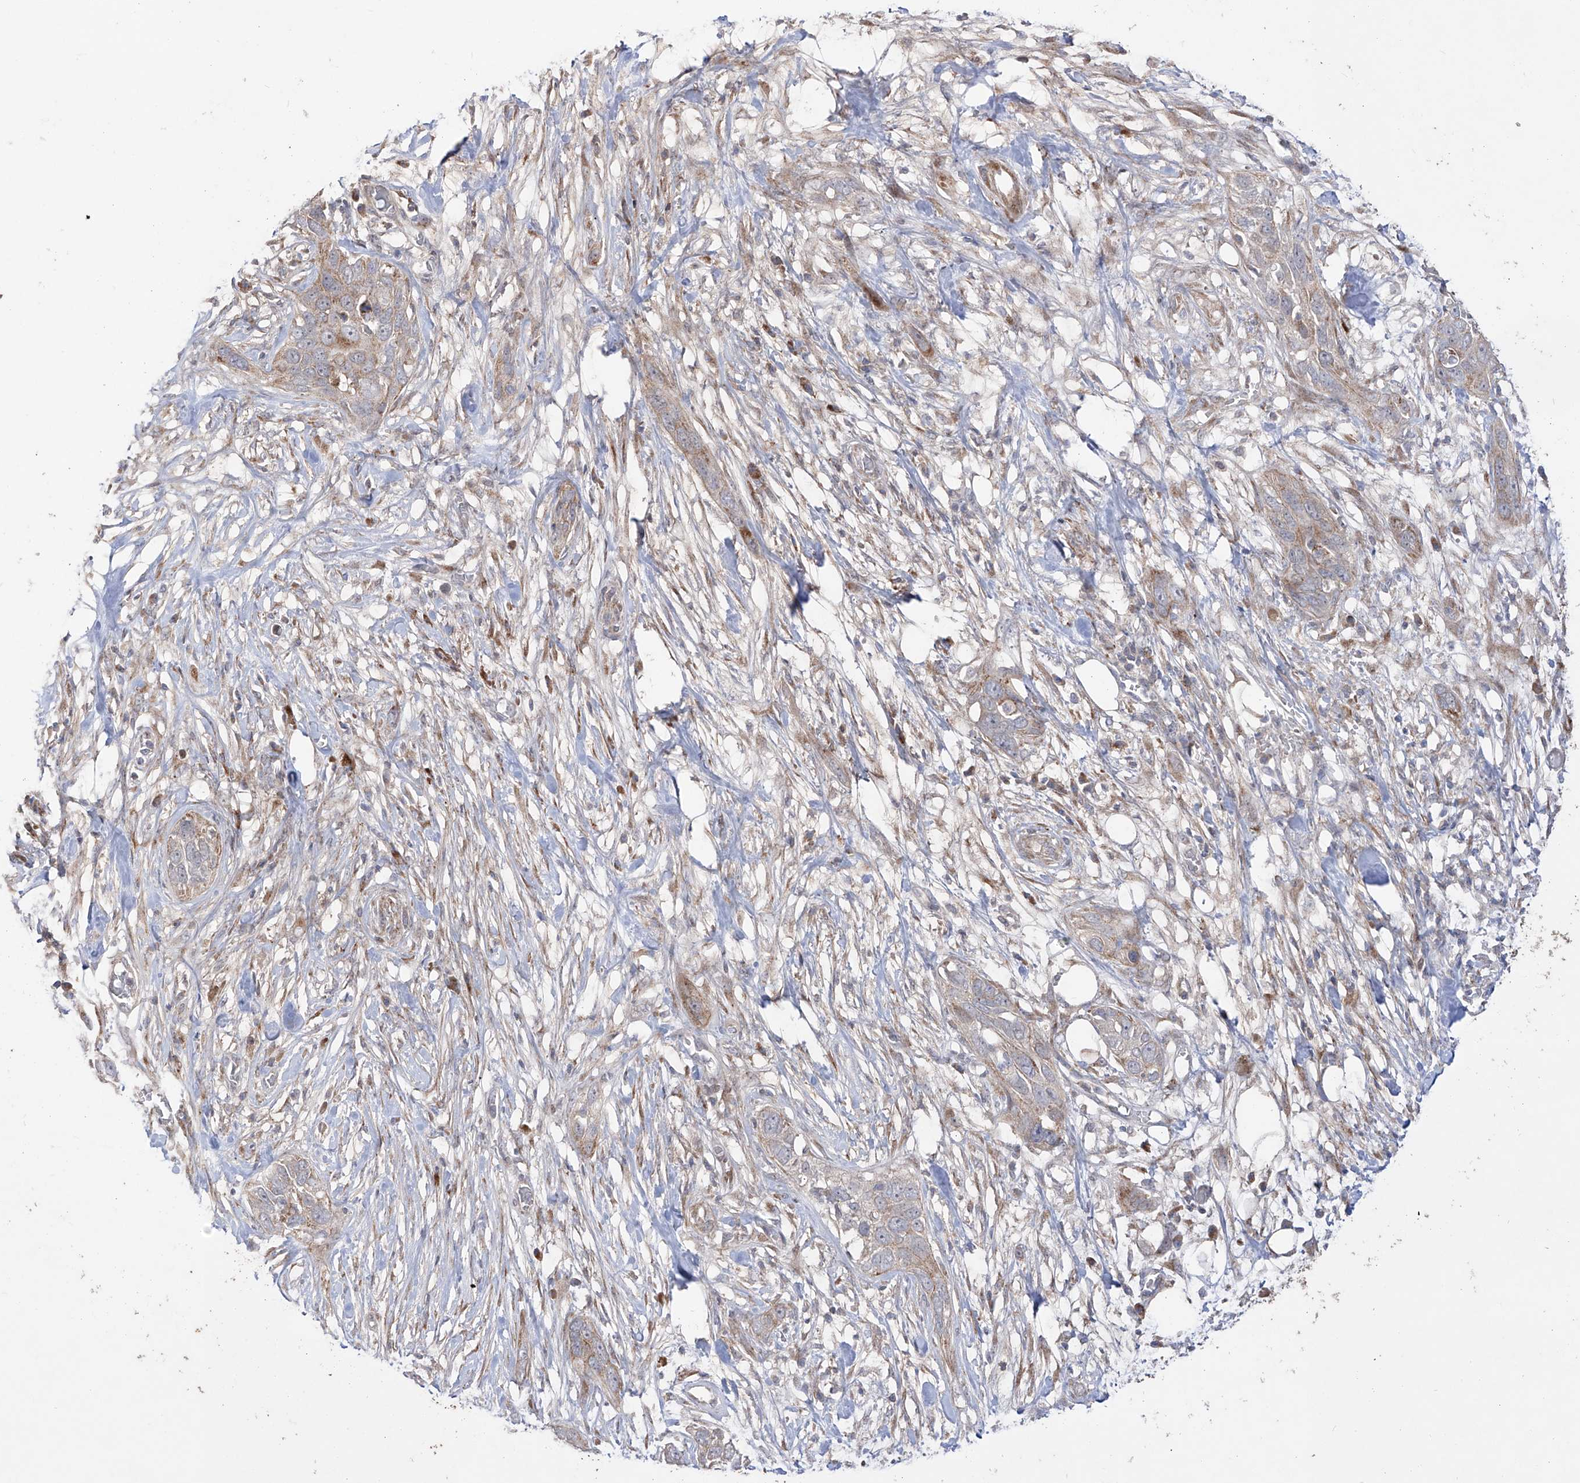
{"staining": {"intensity": "weak", "quantity": "<25%", "location": "cytoplasmic/membranous"}, "tissue": "pancreatic cancer", "cell_type": "Tumor cells", "image_type": "cancer", "snomed": [{"axis": "morphology", "description": "Adenocarcinoma, NOS"}, {"axis": "topography", "description": "Pancreas"}], "caption": "Tumor cells show no significant positivity in pancreatic cancer (adenocarcinoma).", "gene": "YKT6", "patient": {"sex": "female", "age": 60}}